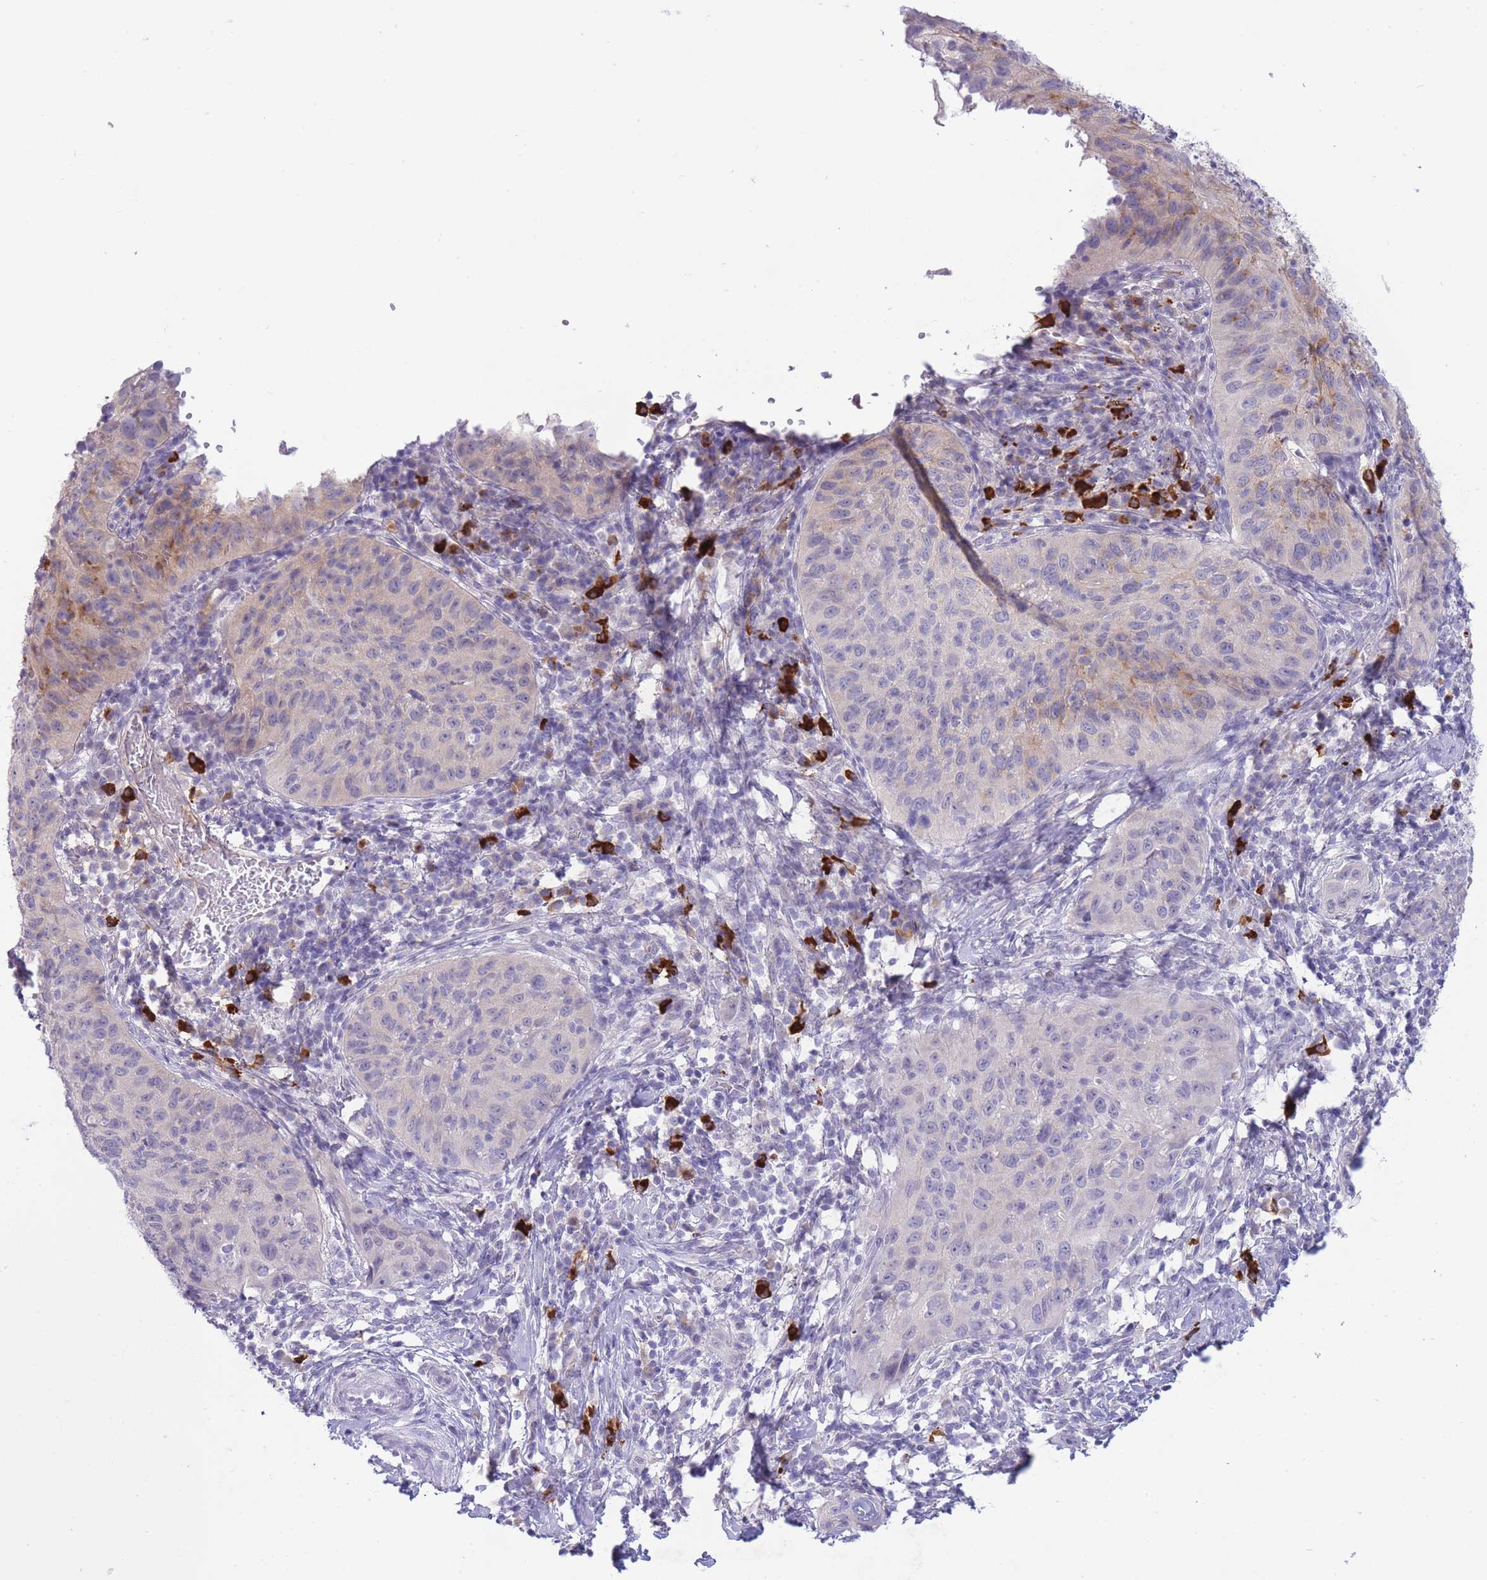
{"staining": {"intensity": "moderate", "quantity": "<25%", "location": "cytoplasmic/membranous"}, "tissue": "cervical cancer", "cell_type": "Tumor cells", "image_type": "cancer", "snomed": [{"axis": "morphology", "description": "Squamous cell carcinoma, NOS"}, {"axis": "topography", "description": "Cervix"}], "caption": "The micrograph reveals a brown stain indicating the presence of a protein in the cytoplasmic/membranous of tumor cells in cervical squamous cell carcinoma. Using DAB (3,3'-diaminobenzidine) (brown) and hematoxylin (blue) stains, captured at high magnification using brightfield microscopy.", "gene": "ASAP3", "patient": {"sex": "female", "age": 30}}